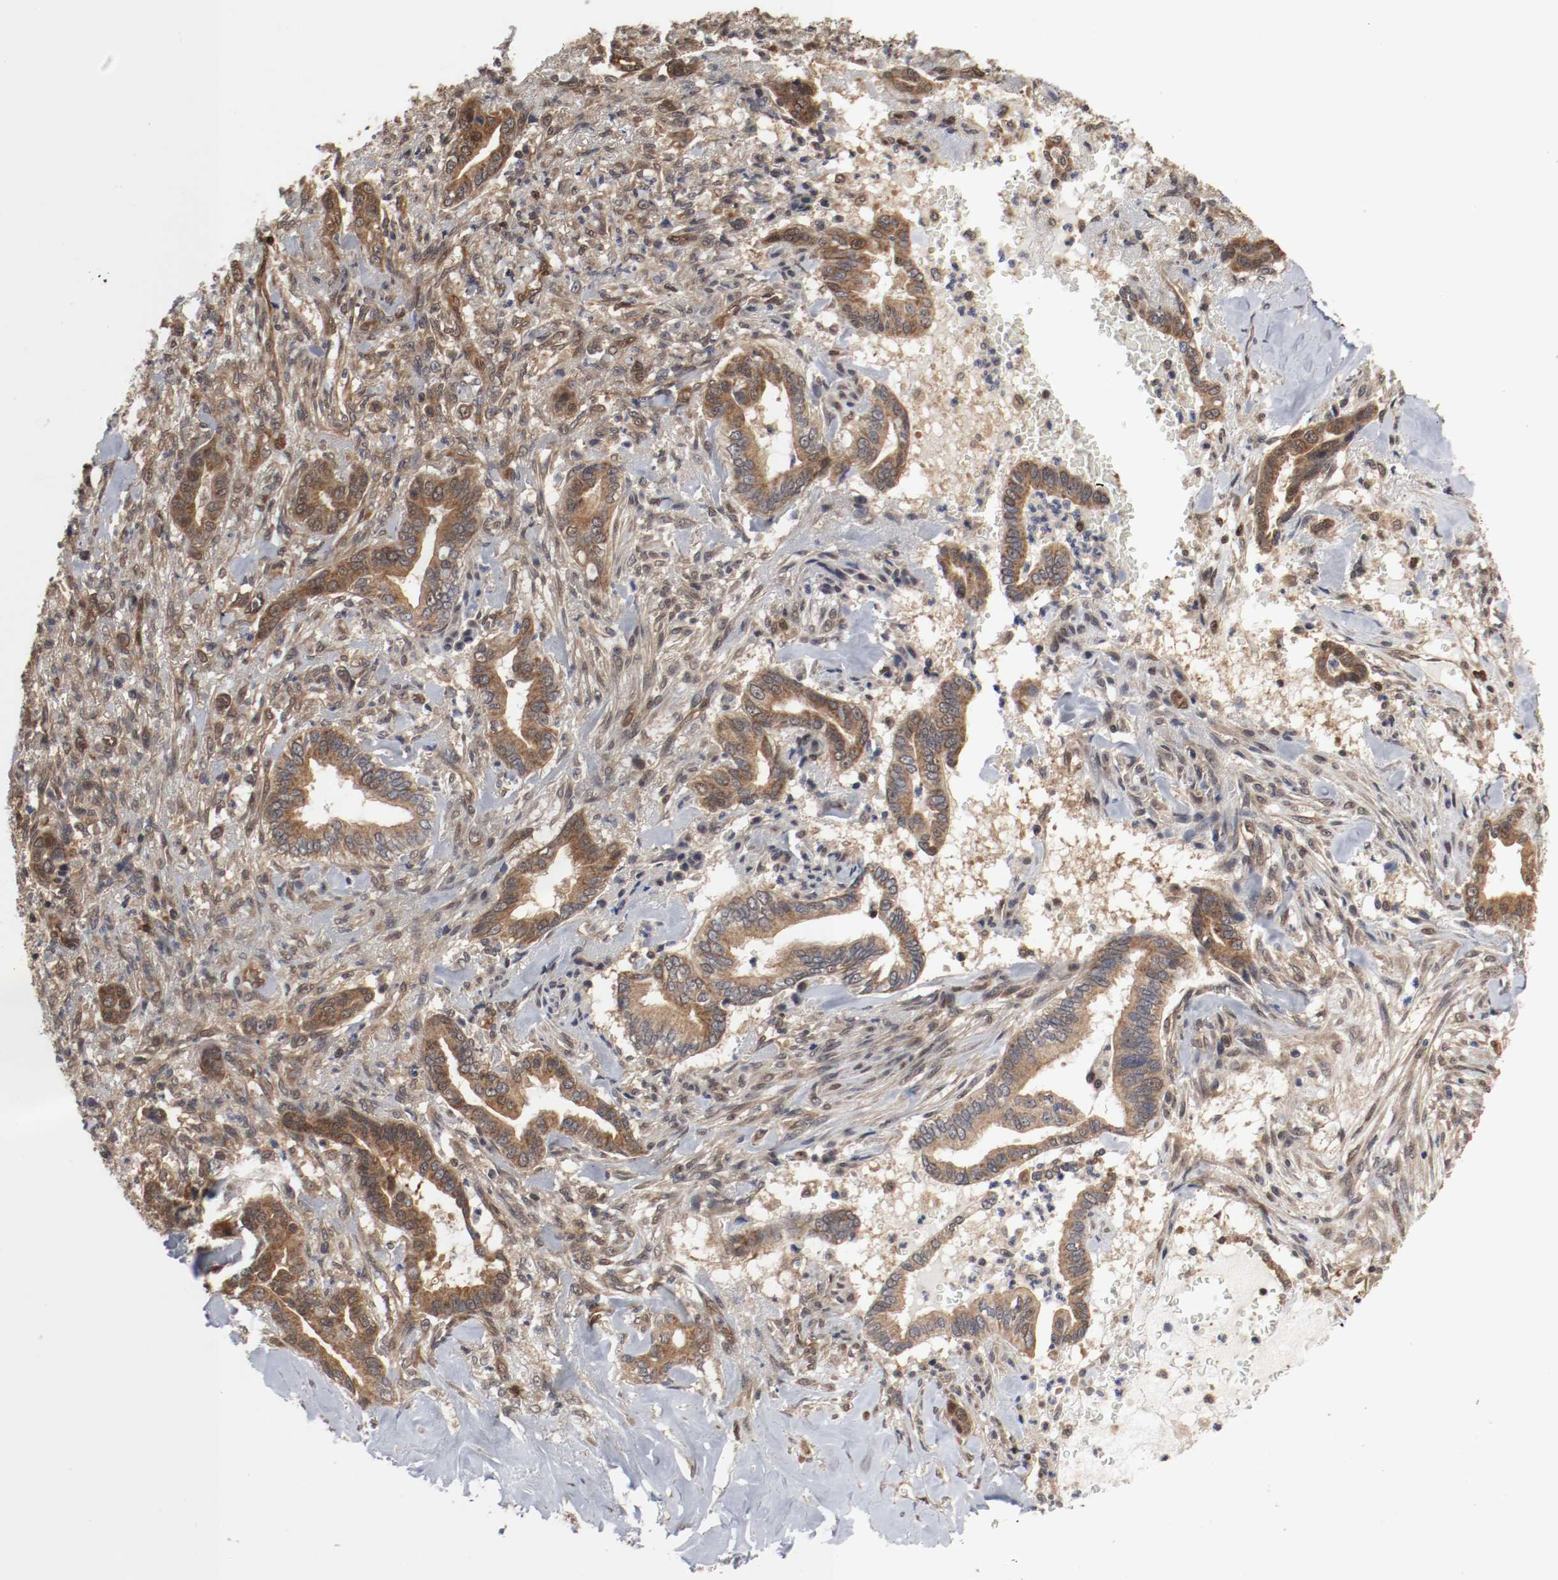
{"staining": {"intensity": "moderate", "quantity": ">75%", "location": "cytoplasmic/membranous"}, "tissue": "liver cancer", "cell_type": "Tumor cells", "image_type": "cancer", "snomed": [{"axis": "morphology", "description": "Cholangiocarcinoma"}, {"axis": "topography", "description": "Liver"}], "caption": "Liver cancer stained with immunohistochemistry (IHC) reveals moderate cytoplasmic/membranous staining in approximately >75% of tumor cells.", "gene": "AFG3L2", "patient": {"sex": "female", "age": 67}}